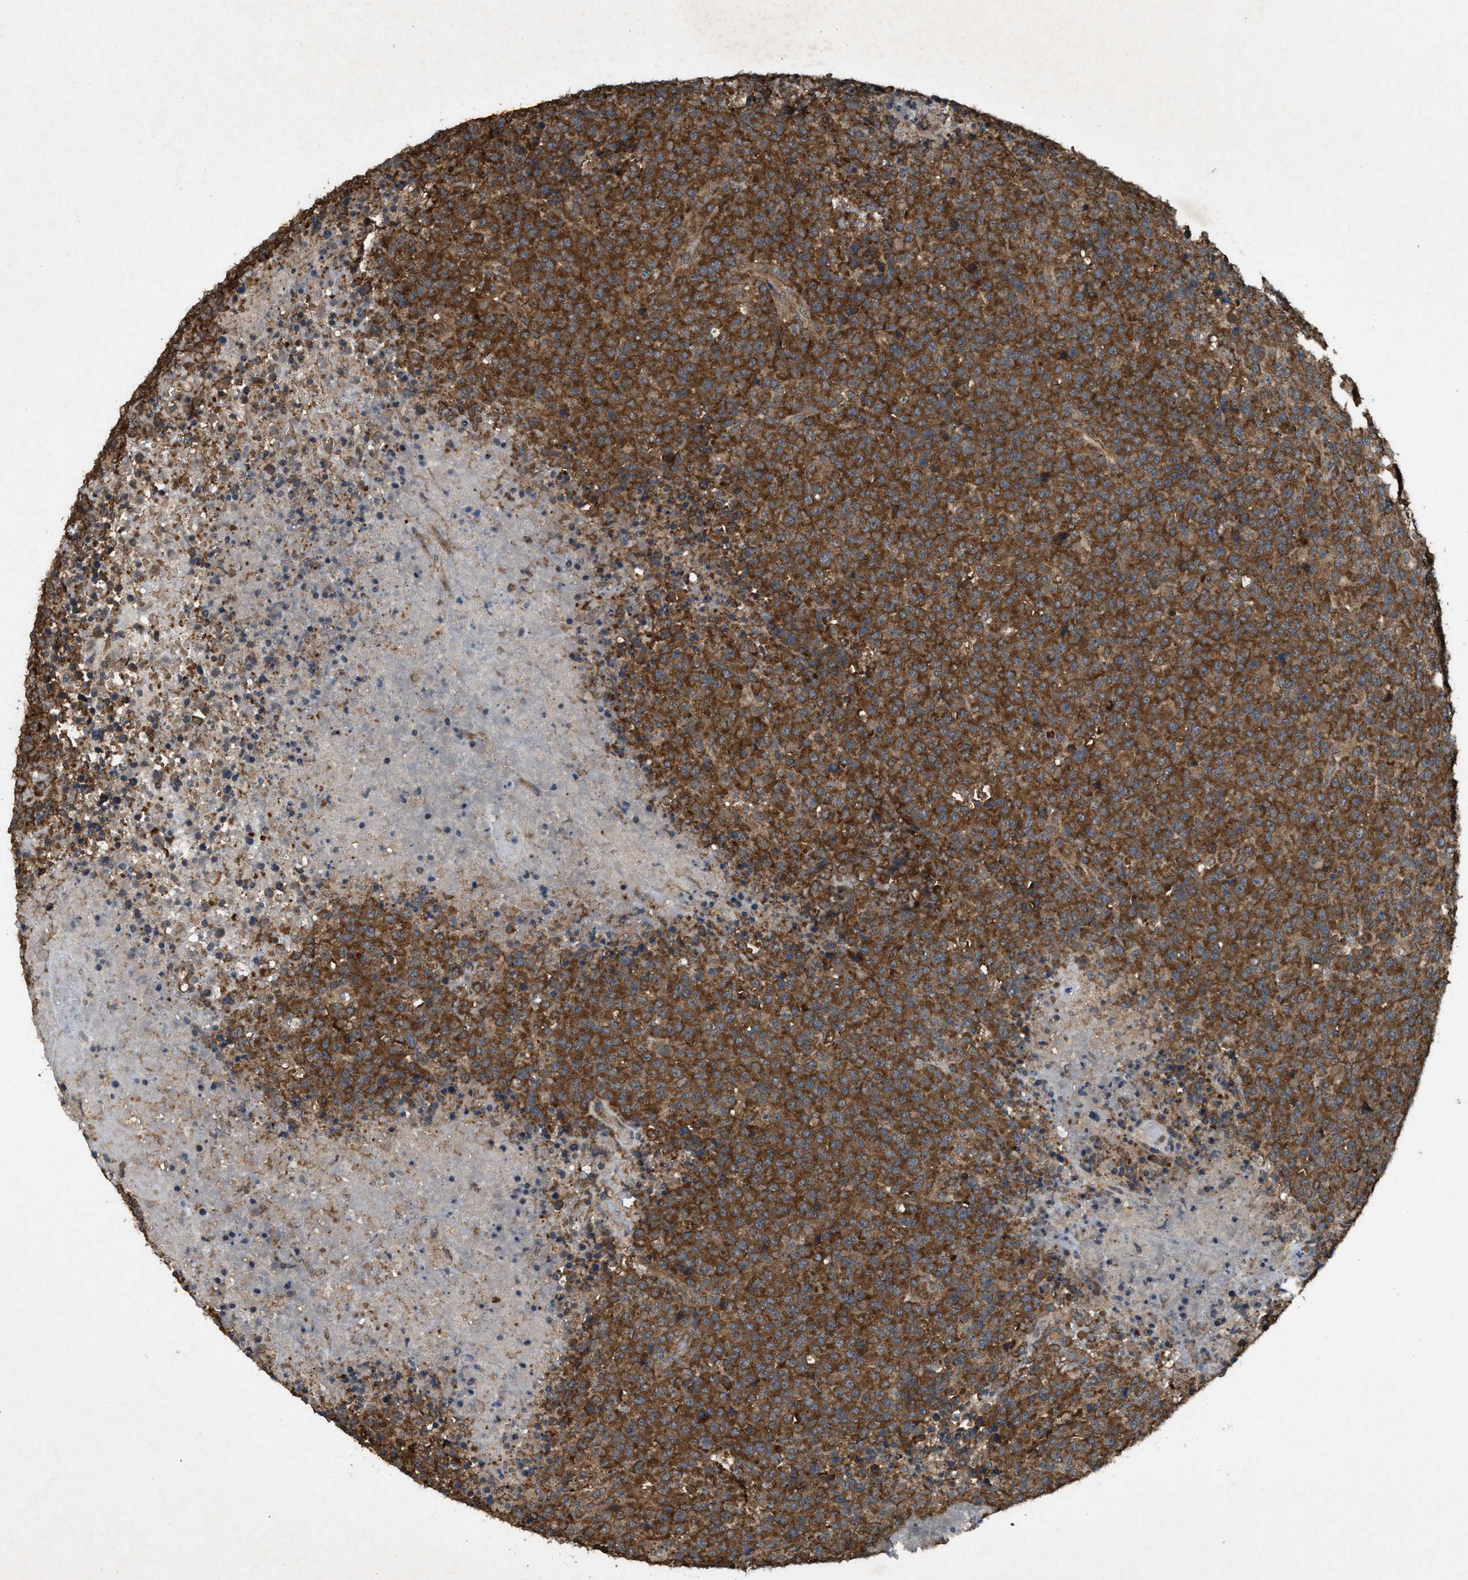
{"staining": {"intensity": "strong", "quantity": ">75%", "location": "cytoplasmic/membranous"}, "tissue": "lymphoma", "cell_type": "Tumor cells", "image_type": "cancer", "snomed": [{"axis": "morphology", "description": "Malignant lymphoma, non-Hodgkin's type, High grade"}, {"axis": "topography", "description": "Lymph node"}], "caption": "A micrograph of human high-grade malignant lymphoma, non-Hodgkin's type stained for a protein reveals strong cytoplasmic/membranous brown staining in tumor cells.", "gene": "ARHGEF5", "patient": {"sex": "male", "age": 13}}